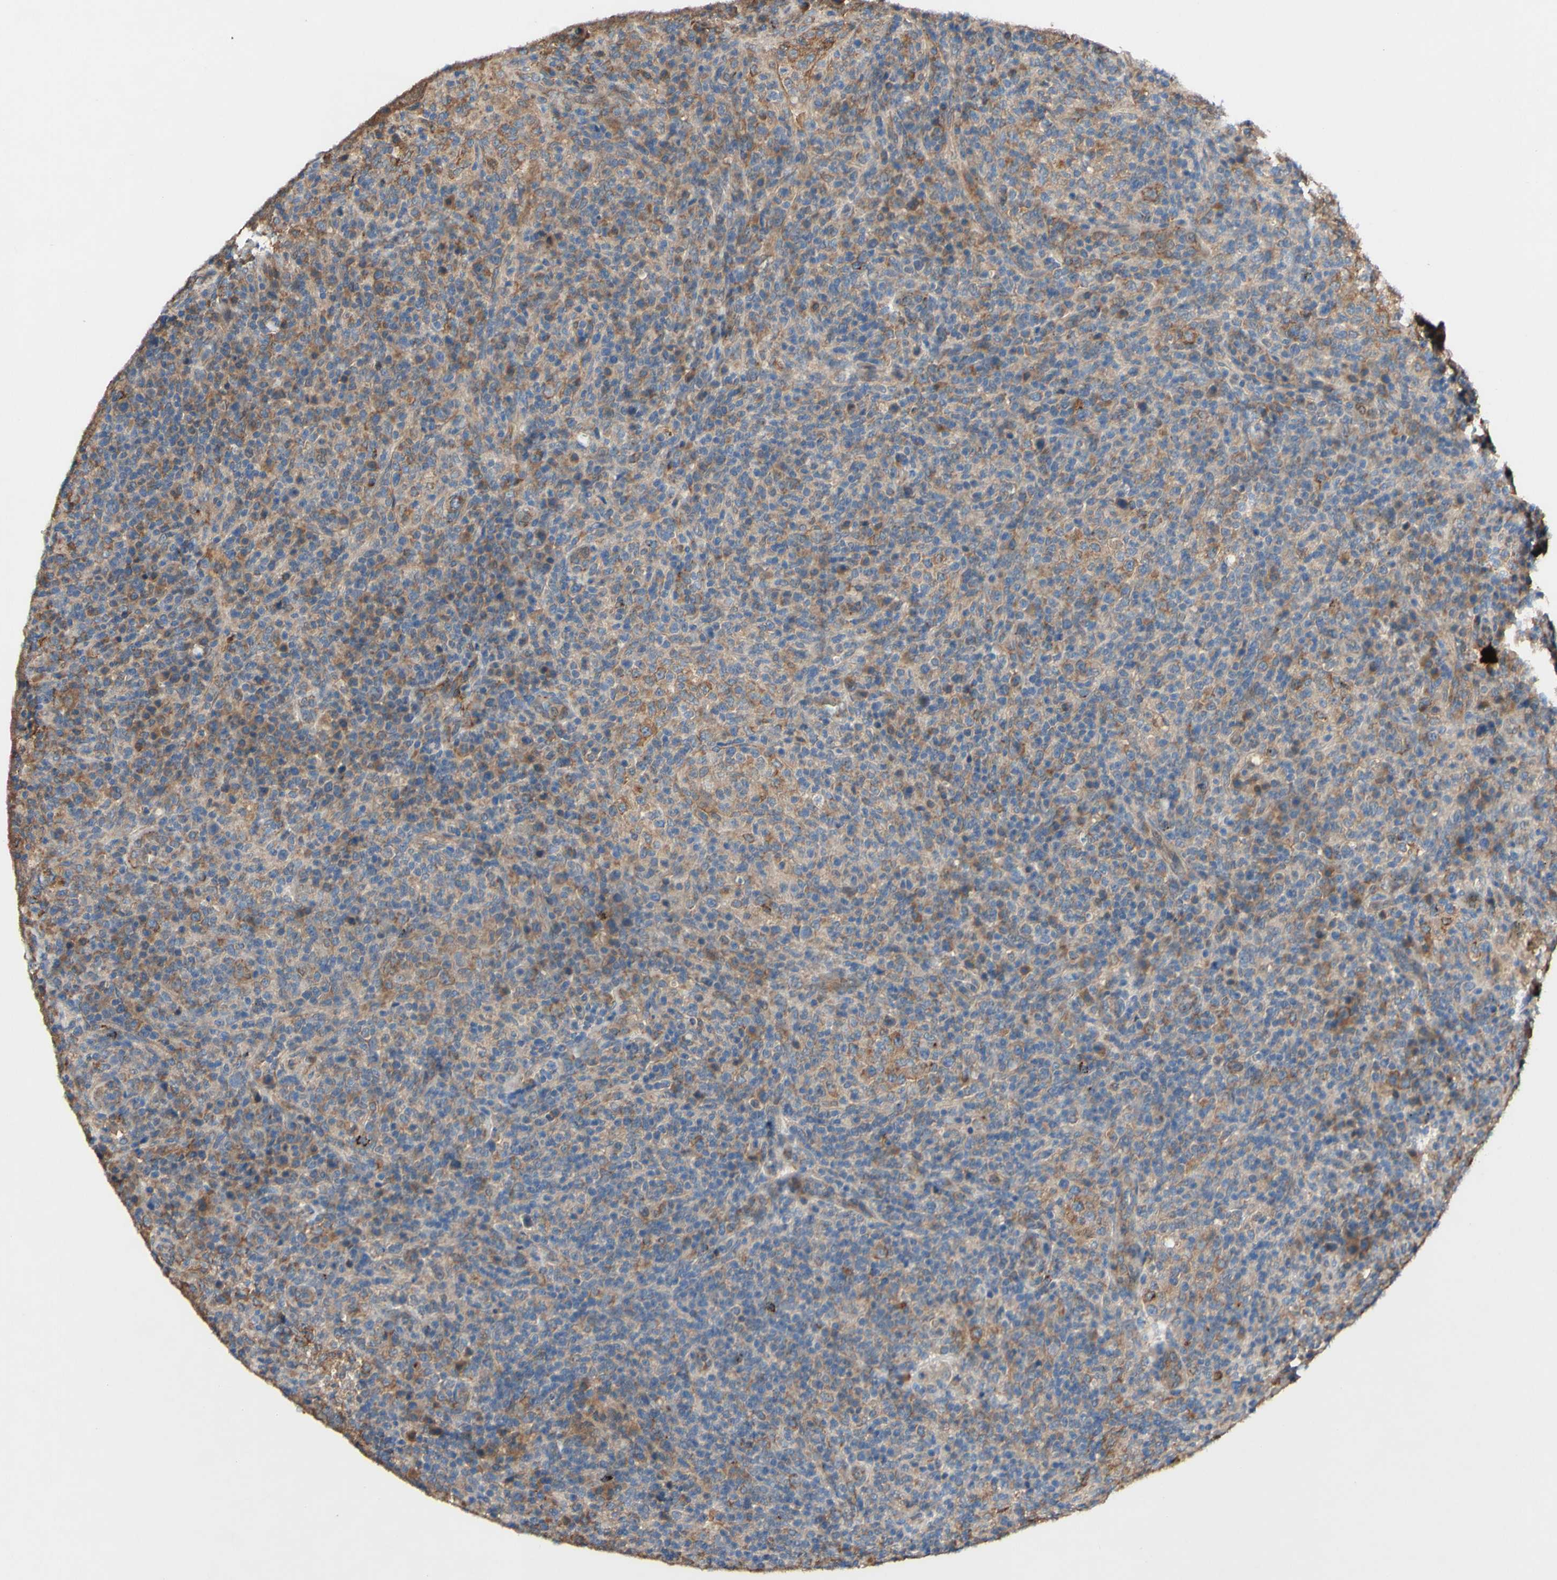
{"staining": {"intensity": "moderate", "quantity": "<25%", "location": "cytoplasmic/membranous"}, "tissue": "lymphoma", "cell_type": "Tumor cells", "image_type": "cancer", "snomed": [{"axis": "morphology", "description": "Malignant lymphoma, non-Hodgkin's type, High grade"}, {"axis": "topography", "description": "Lymph node"}], "caption": "This is a micrograph of IHC staining of malignant lymphoma, non-Hodgkin's type (high-grade), which shows moderate expression in the cytoplasmic/membranous of tumor cells.", "gene": "PDGFB", "patient": {"sex": "female", "age": 76}}